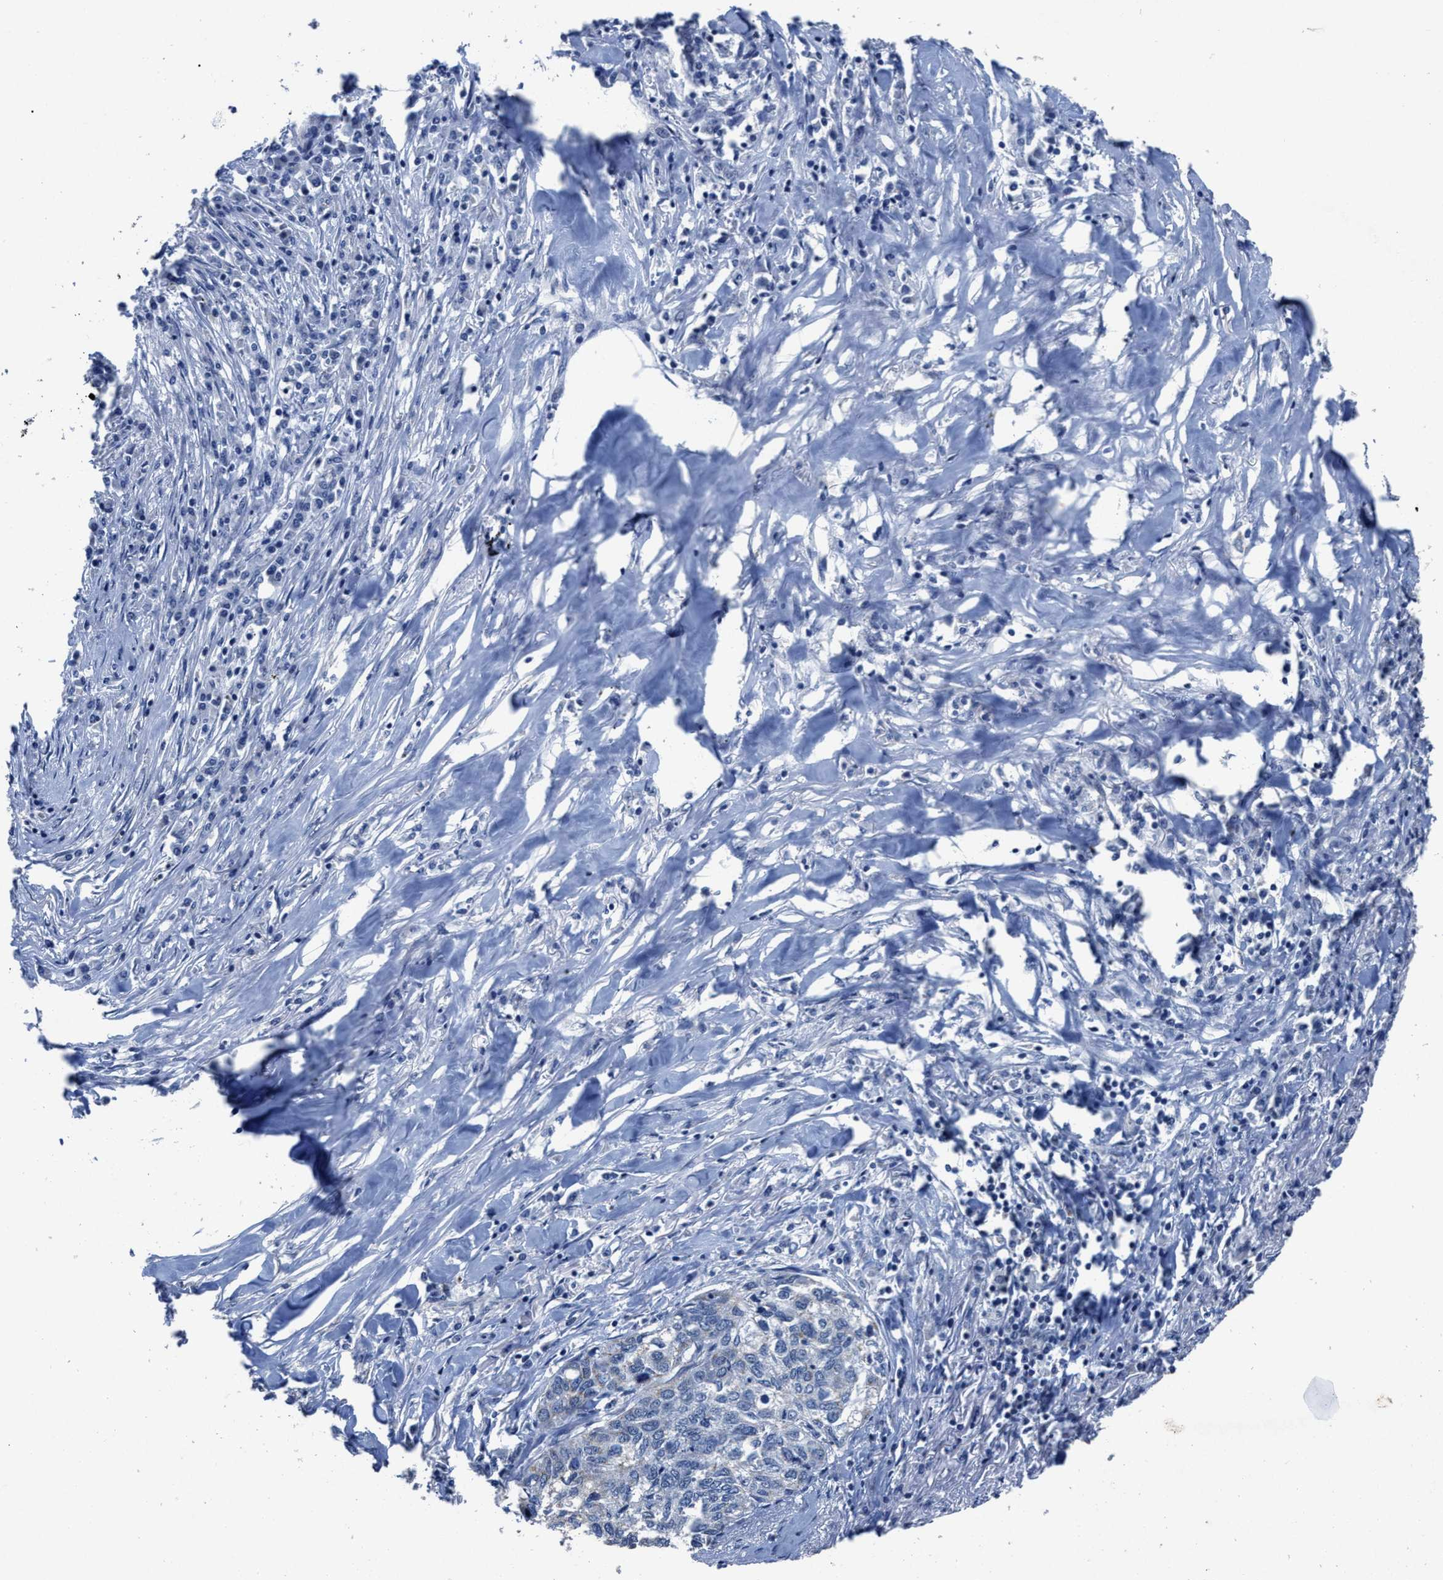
{"staining": {"intensity": "weak", "quantity": "25%-75%", "location": "cytoplasmic/membranous"}, "tissue": "lung cancer", "cell_type": "Tumor cells", "image_type": "cancer", "snomed": [{"axis": "morphology", "description": "Squamous cell carcinoma, NOS"}, {"axis": "topography", "description": "Lung"}], "caption": "Immunohistochemistry (IHC) (DAB) staining of human lung cancer shows weak cytoplasmic/membranous protein expression in about 25%-75% of tumor cells.", "gene": "ID3", "patient": {"sex": "female", "age": 63}}